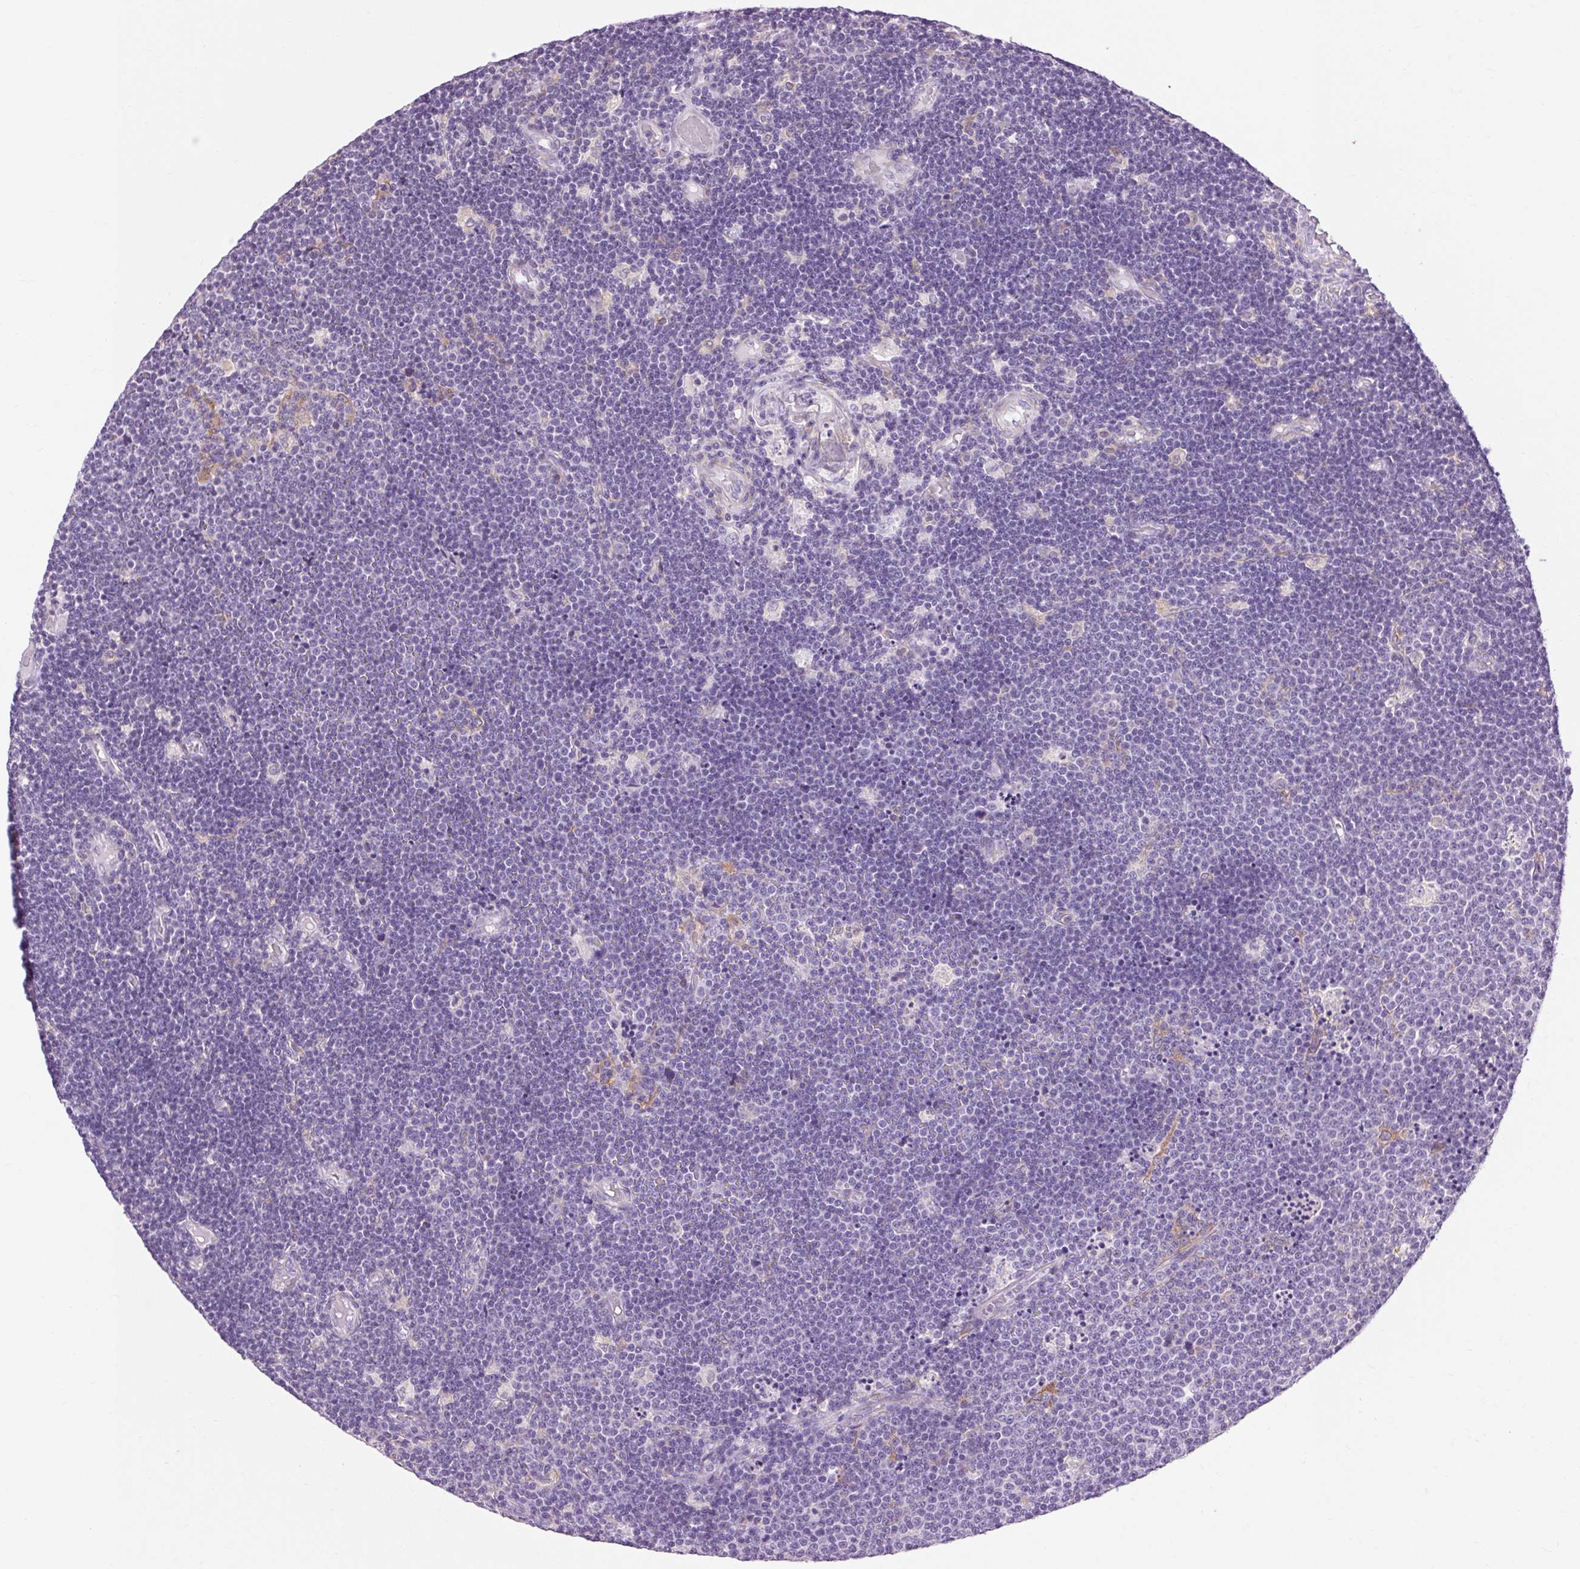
{"staining": {"intensity": "negative", "quantity": "none", "location": "none"}, "tissue": "lymphoma", "cell_type": "Tumor cells", "image_type": "cancer", "snomed": [{"axis": "morphology", "description": "Malignant lymphoma, non-Hodgkin's type, Low grade"}, {"axis": "topography", "description": "Brain"}], "caption": "A high-resolution photomicrograph shows immunohistochemistry staining of lymphoma, which displays no significant expression in tumor cells.", "gene": "SOWAHC", "patient": {"sex": "female", "age": 66}}